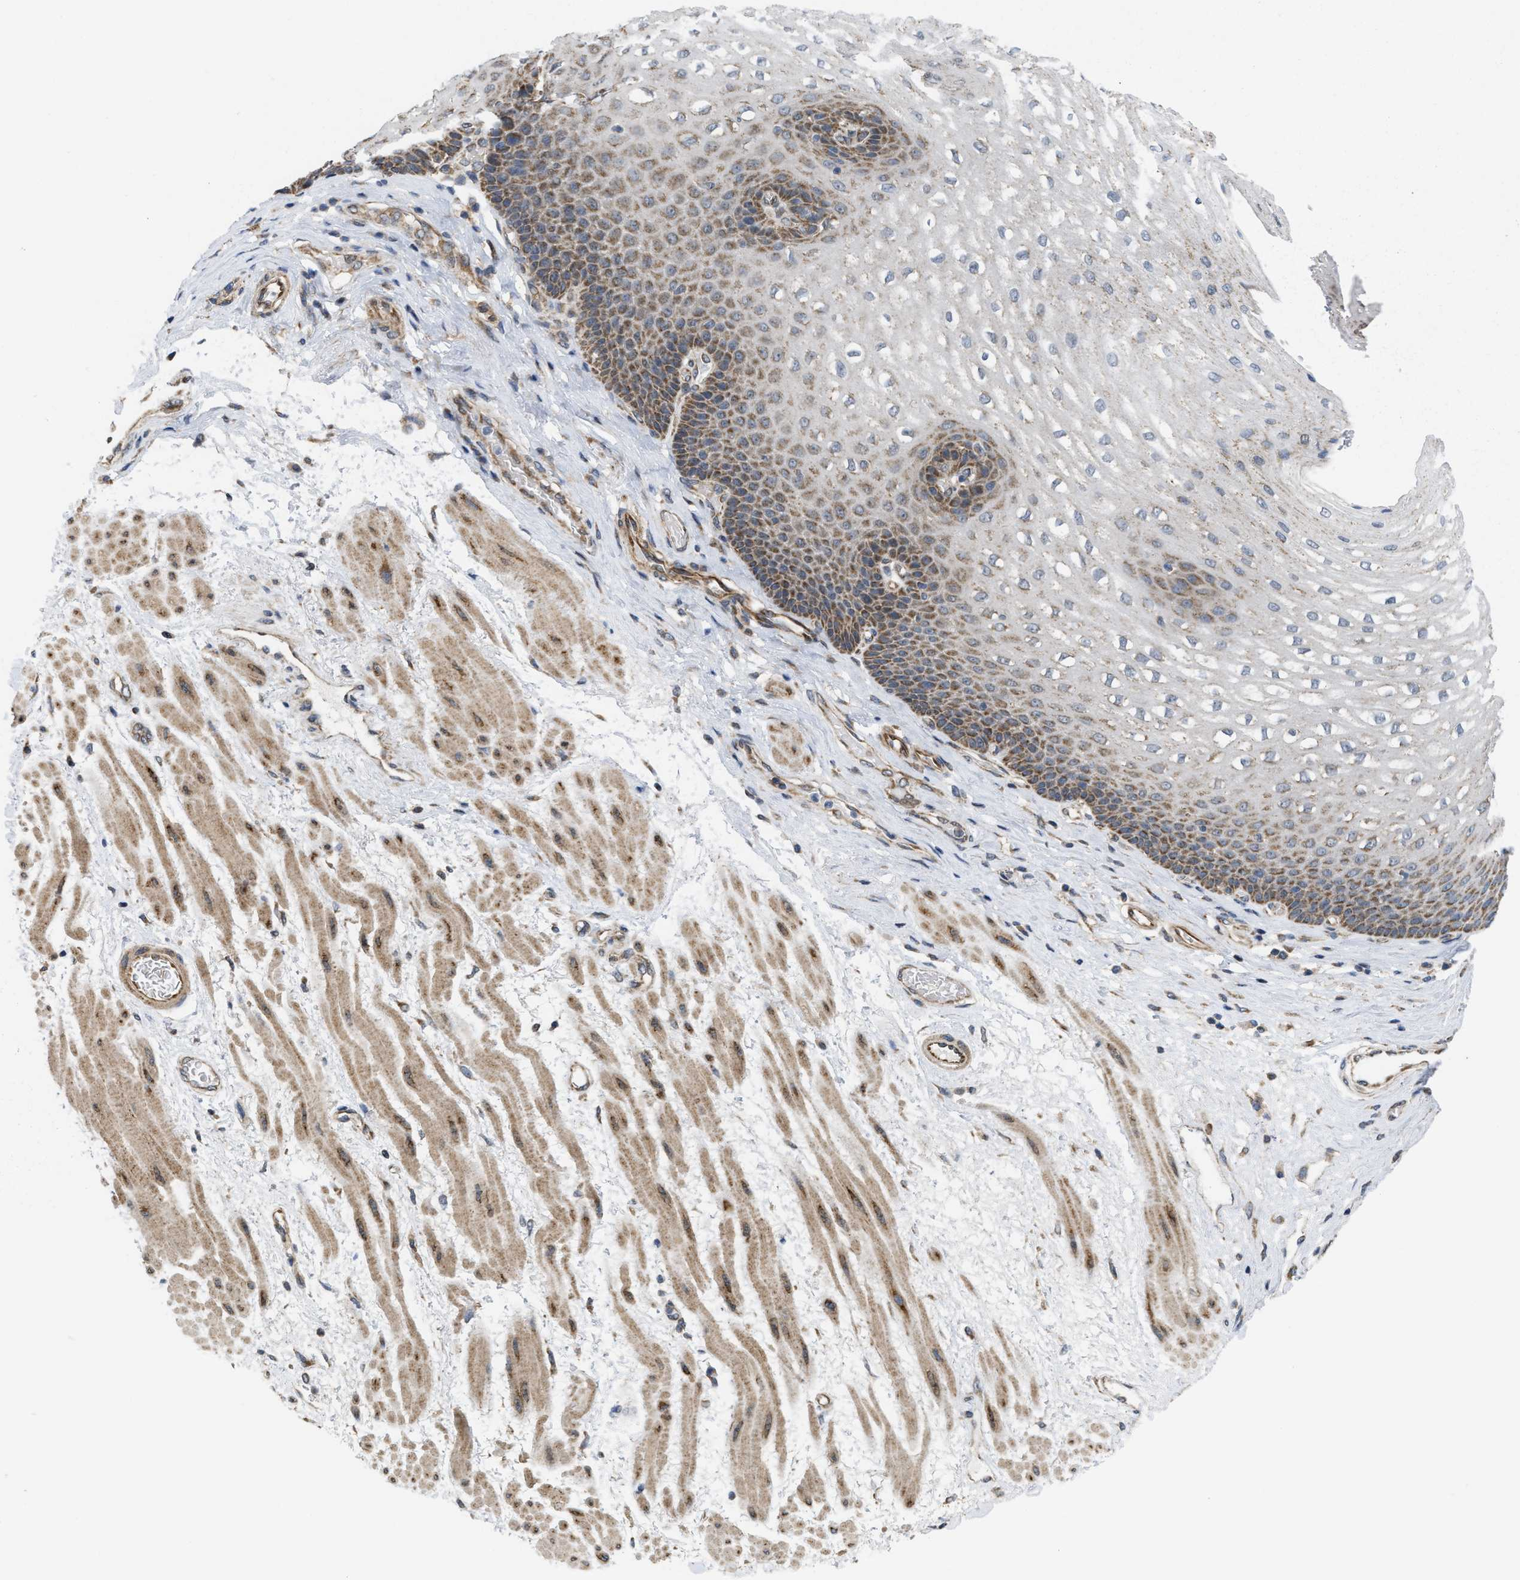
{"staining": {"intensity": "moderate", "quantity": "<25%", "location": "cytoplasmic/membranous"}, "tissue": "esophagus", "cell_type": "Squamous epithelial cells", "image_type": "normal", "snomed": [{"axis": "morphology", "description": "Normal tissue, NOS"}, {"axis": "topography", "description": "Esophagus"}], "caption": "High-power microscopy captured an IHC micrograph of benign esophagus, revealing moderate cytoplasmic/membranous expression in about <25% of squamous epithelial cells.", "gene": "EOGT", "patient": {"sex": "male", "age": 48}}